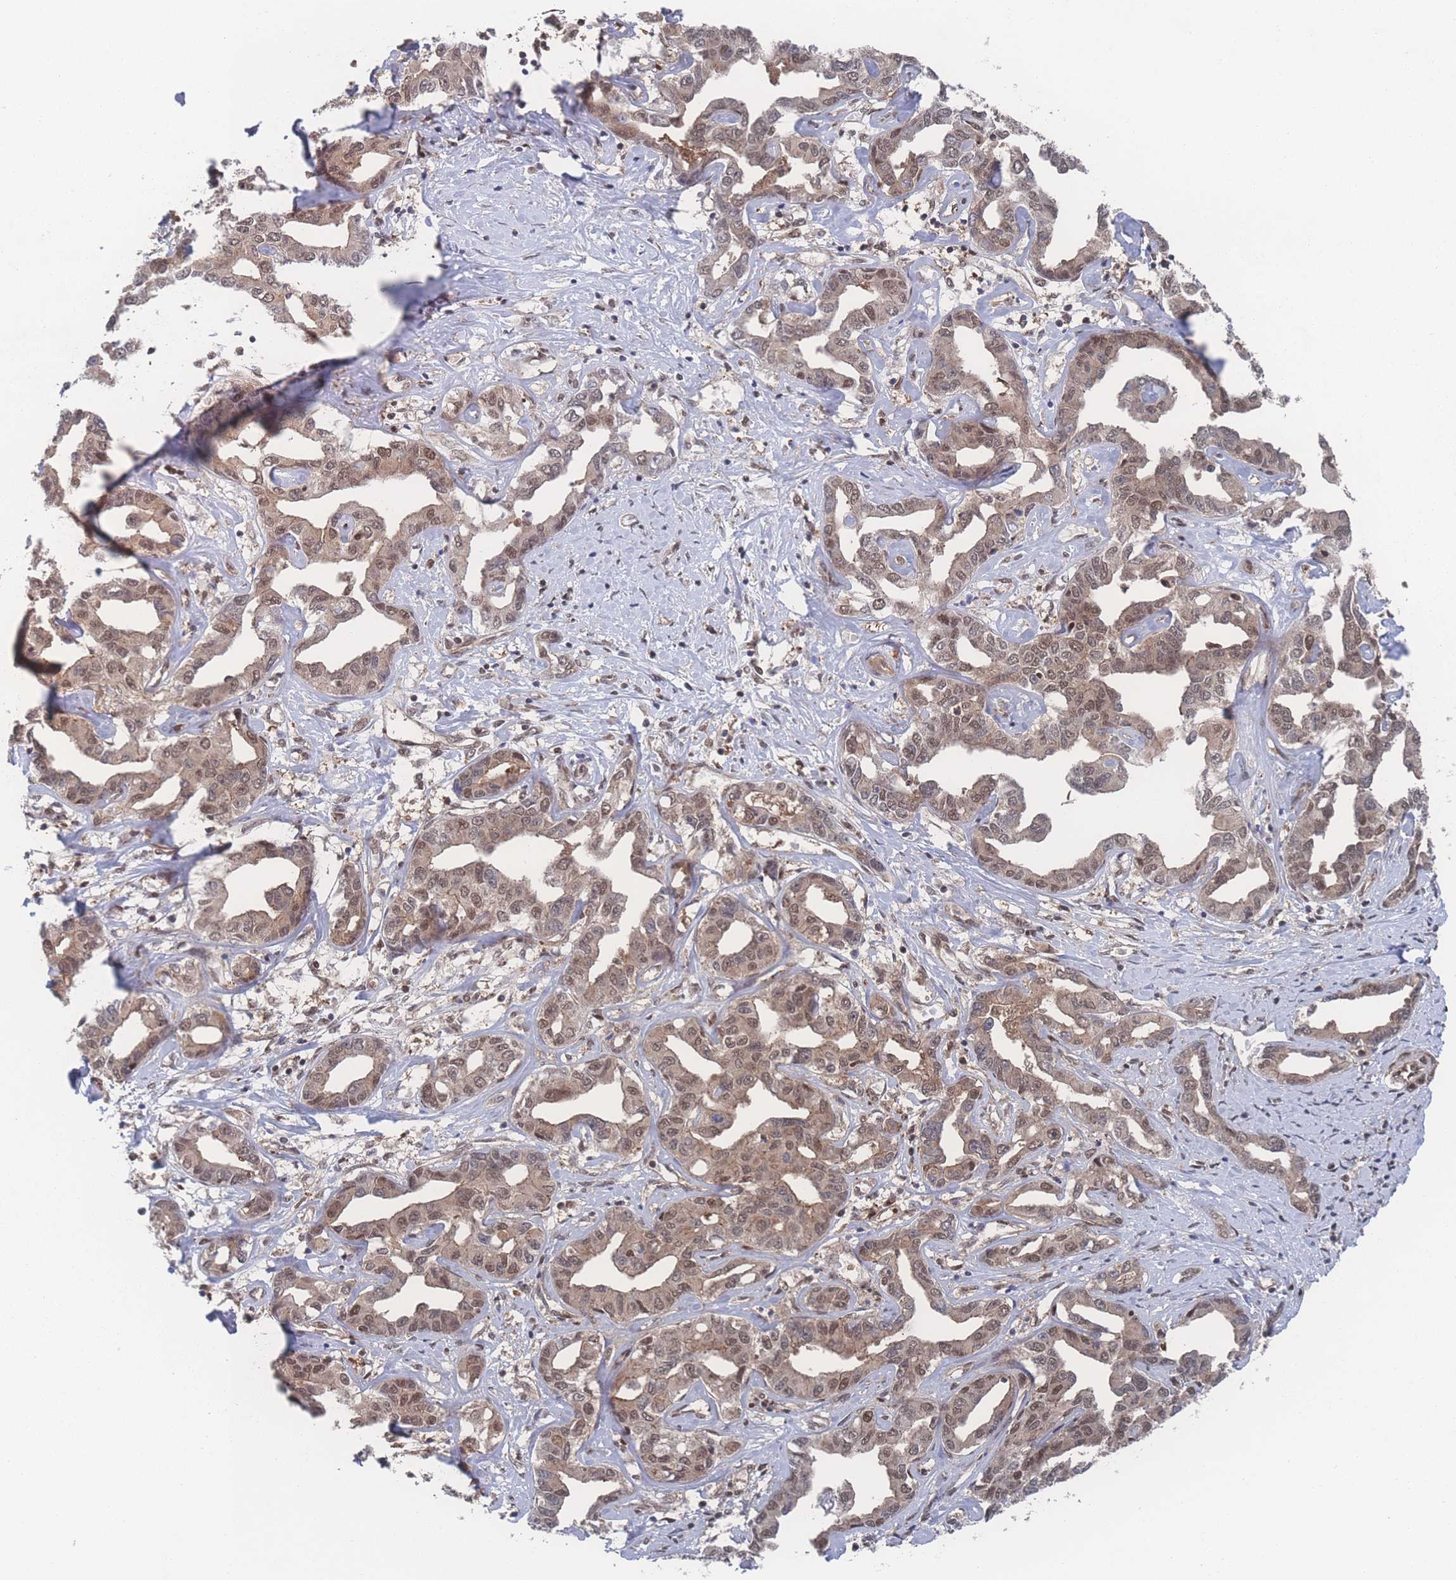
{"staining": {"intensity": "moderate", "quantity": ">75%", "location": "nuclear"}, "tissue": "liver cancer", "cell_type": "Tumor cells", "image_type": "cancer", "snomed": [{"axis": "morphology", "description": "Cholangiocarcinoma"}, {"axis": "topography", "description": "Liver"}], "caption": "The micrograph displays a brown stain indicating the presence of a protein in the nuclear of tumor cells in cholangiocarcinoma (liver). (IHC, brightfield microscopy, high magnification).", "gene": "PSMA1", "patient": {"sex": "male", "age": 59}}